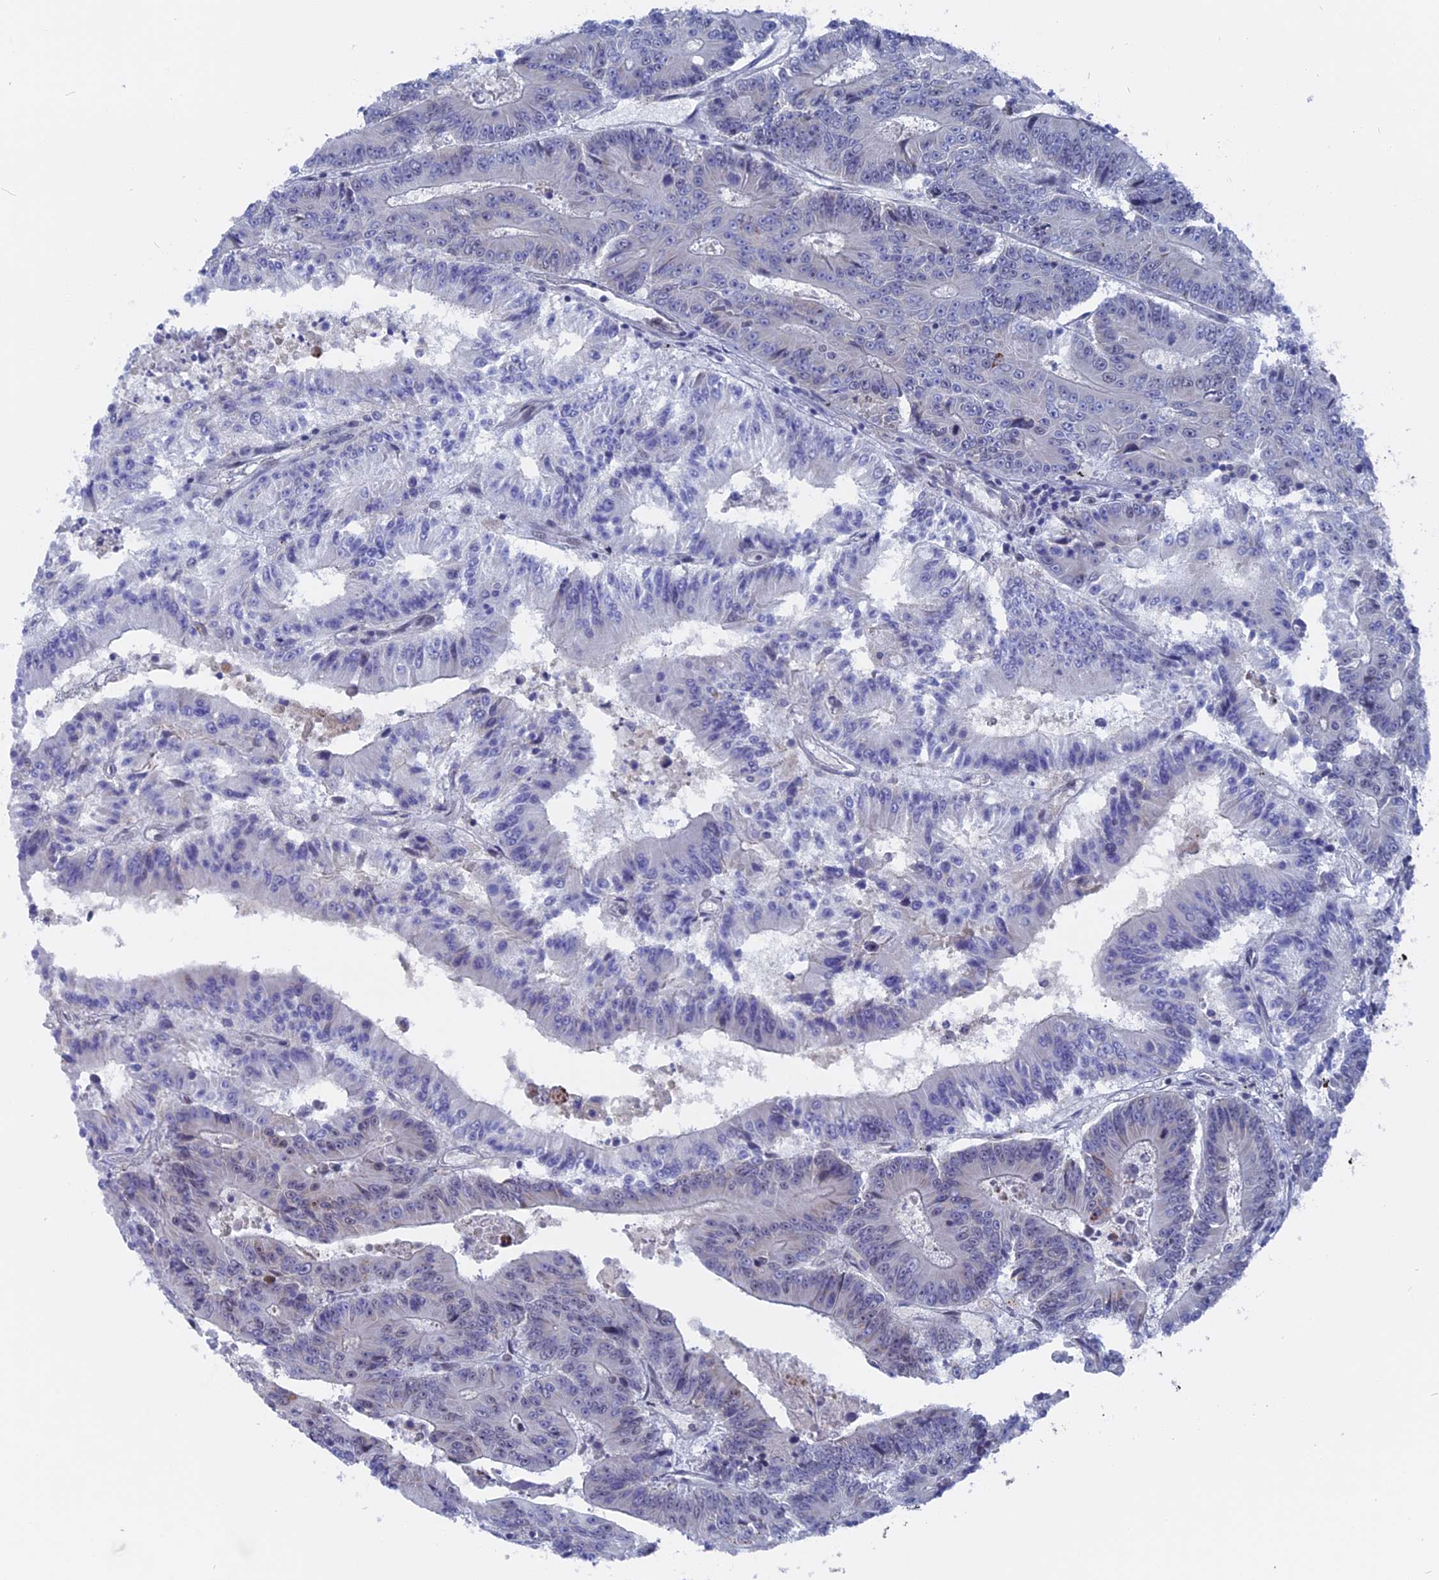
{"staining": {"intensity": "negative", "quantity": "none", "location": "none"}, "tissue": "colorectal cancer", "cell_type": "Tumor cells", "image_type": "cancer", "snomed": [{"axis": "morphology", "description": "Adenocarcinoma, NOS"}, {"axis": "topography", "description": "Colon"}], "caption": "The IHC image has no significant staining in tumor cells of colorectal cancer tissue.", "gene": "BRD2", "patient": {"sex": "male", "age": 83}}